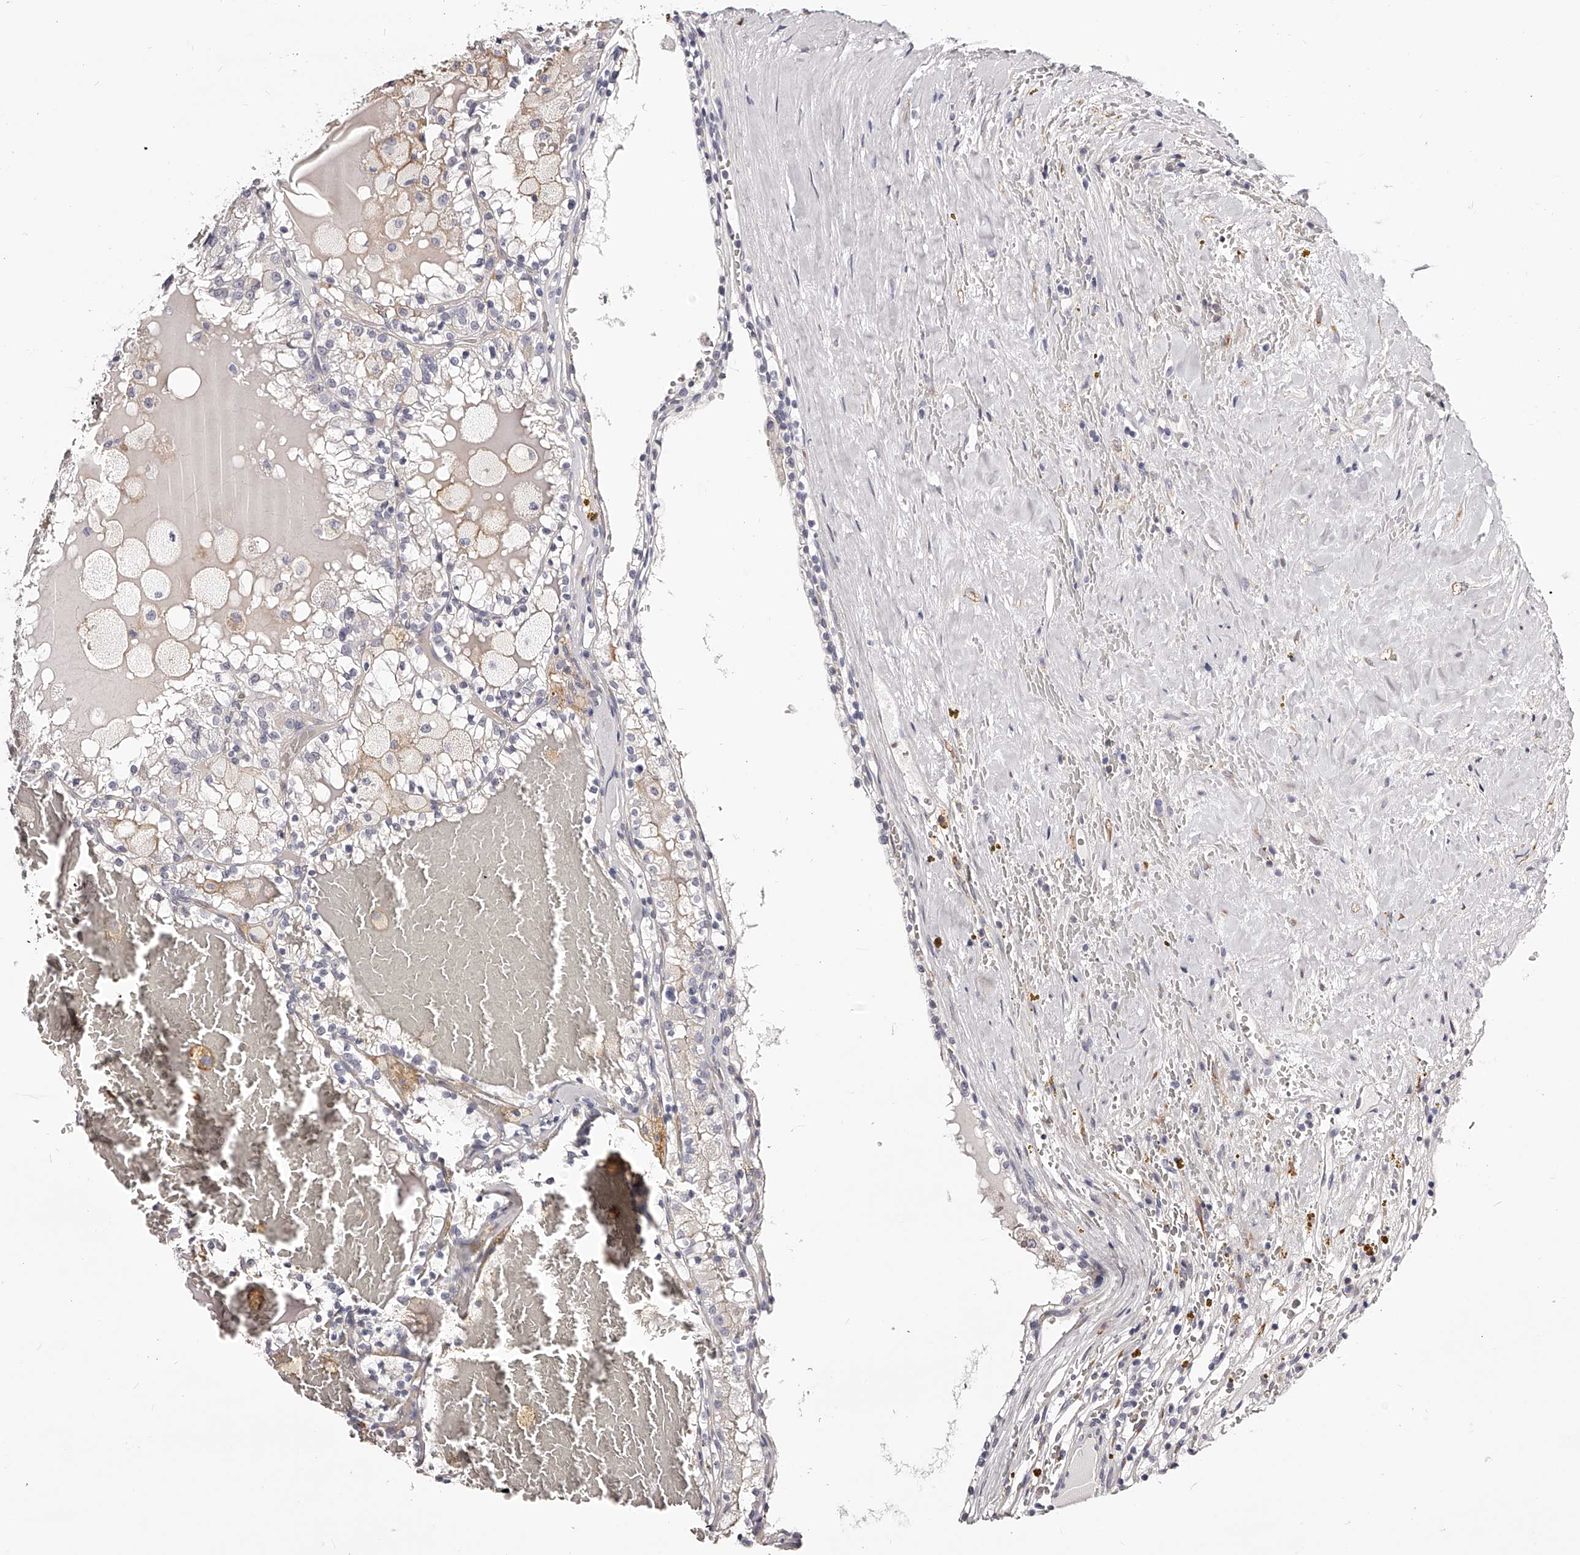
{"staining": {"intensity": "negative", "quantity": "none", "location": "none"}, "tissue": "renal cancer", "cell_type": "Tumor cells", "image_type": "cancer", "snomed": [{"axis": "morphology", "description": "Adenocarcinoma, NOS"}, {"axis": "topography", "description": "Kidney"}], "caption": "High power microscopy photomicrograph of an immunohistochemistry (IHC) photomicrograph of adenocarcinoma (renal), revealing no significant staining in tumor cells.", "gene": "CD82", "patient": {"sex": "female", "age": 56}}